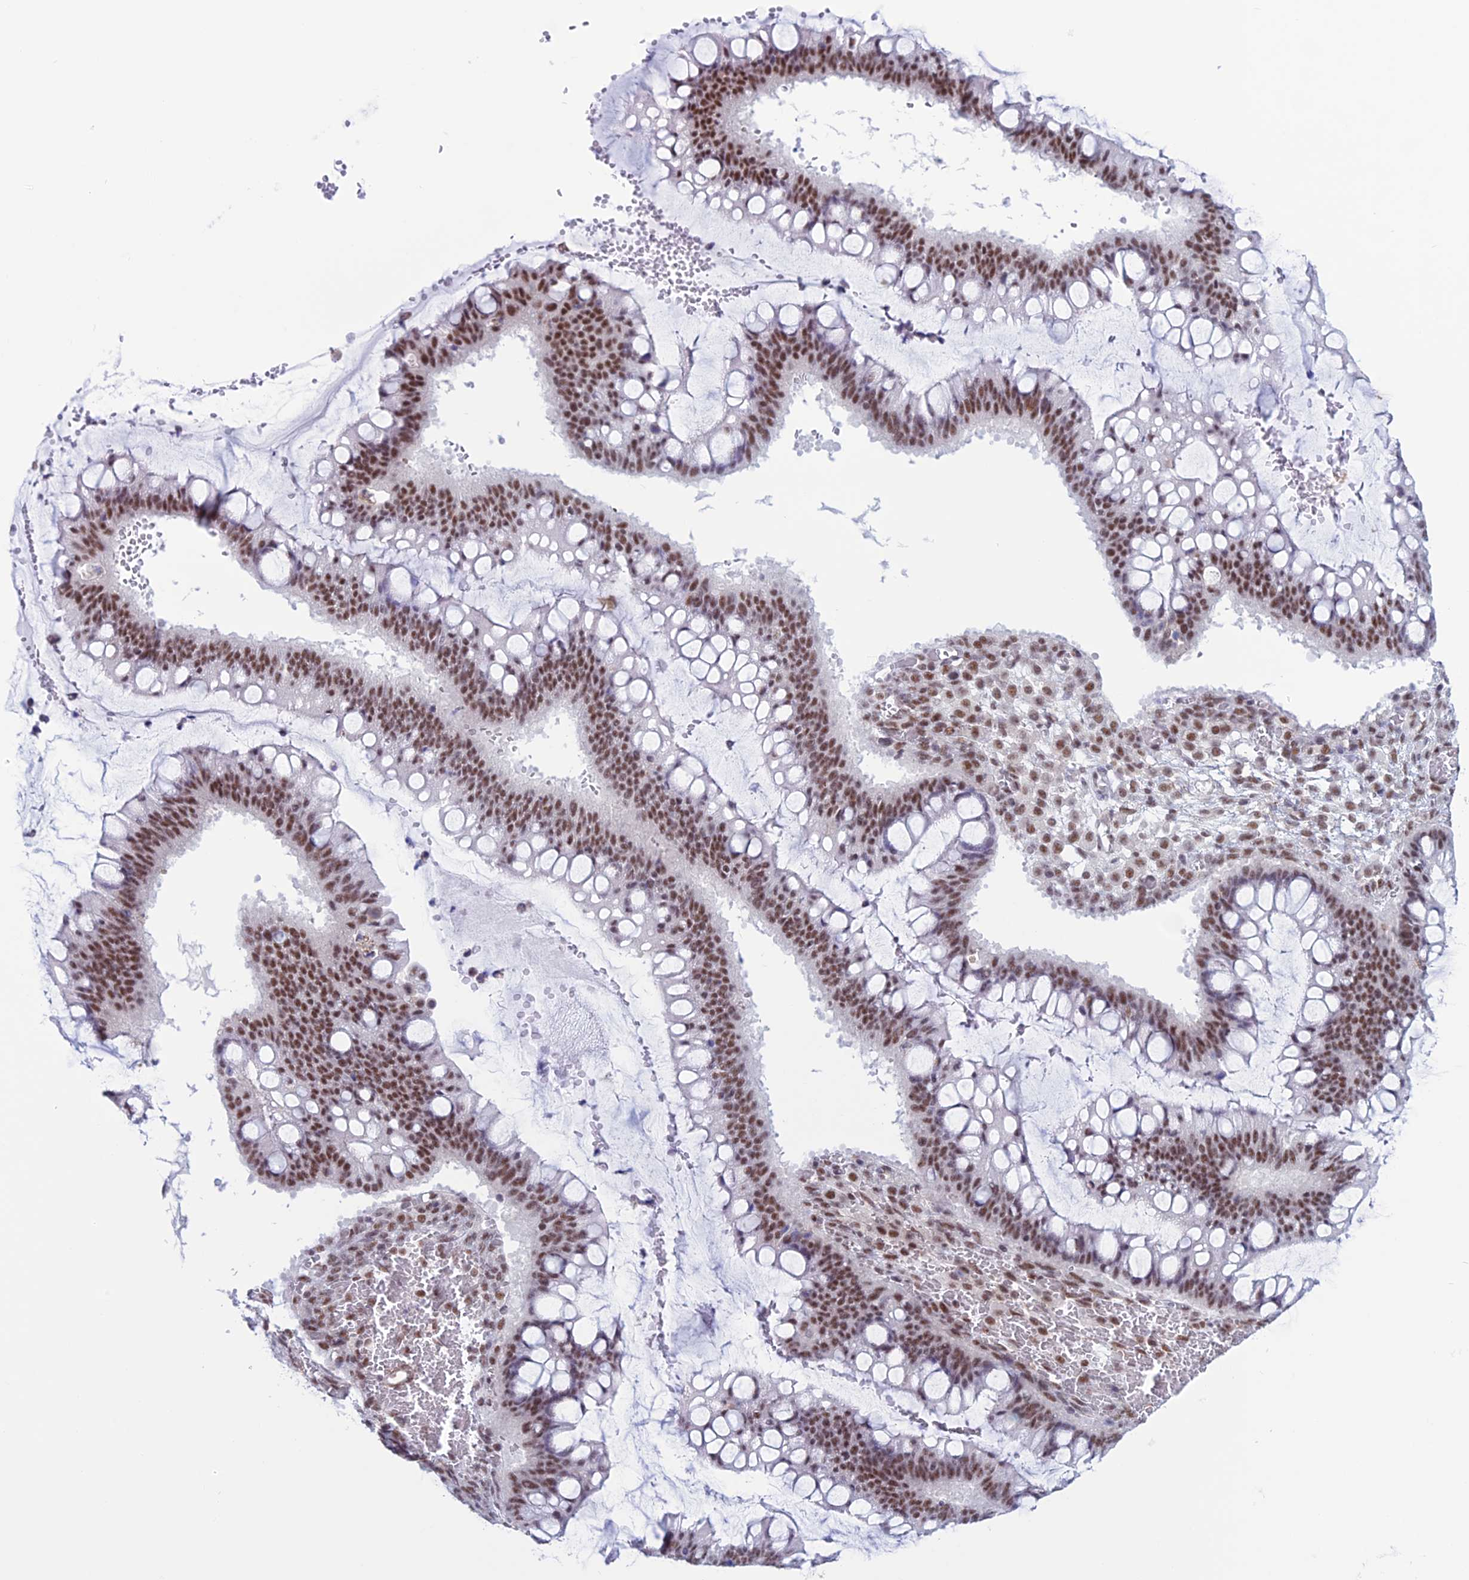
{"staining": {"intensity": "moderate", "quantity": ">75%", "location": "nuclear"}, "tissue": "ovarian cancer", "cell_type": "Tumor cells", "image_type": "cancer", "snomed": [{"axis": "morphology", "description": "Cystadenocarcinoma, mucinous, NOS"}, {"axis": "topography", "description": "Ovary"}], "caption": "Moderate nuclear protein staining is seen in approximately >75% of tumor cells in ovarian cancer. The protein is shown in brown color, while the nuclei are stained blue.", "gene": "U2AF1", "patient": {"sex": "female", "age": 73}}